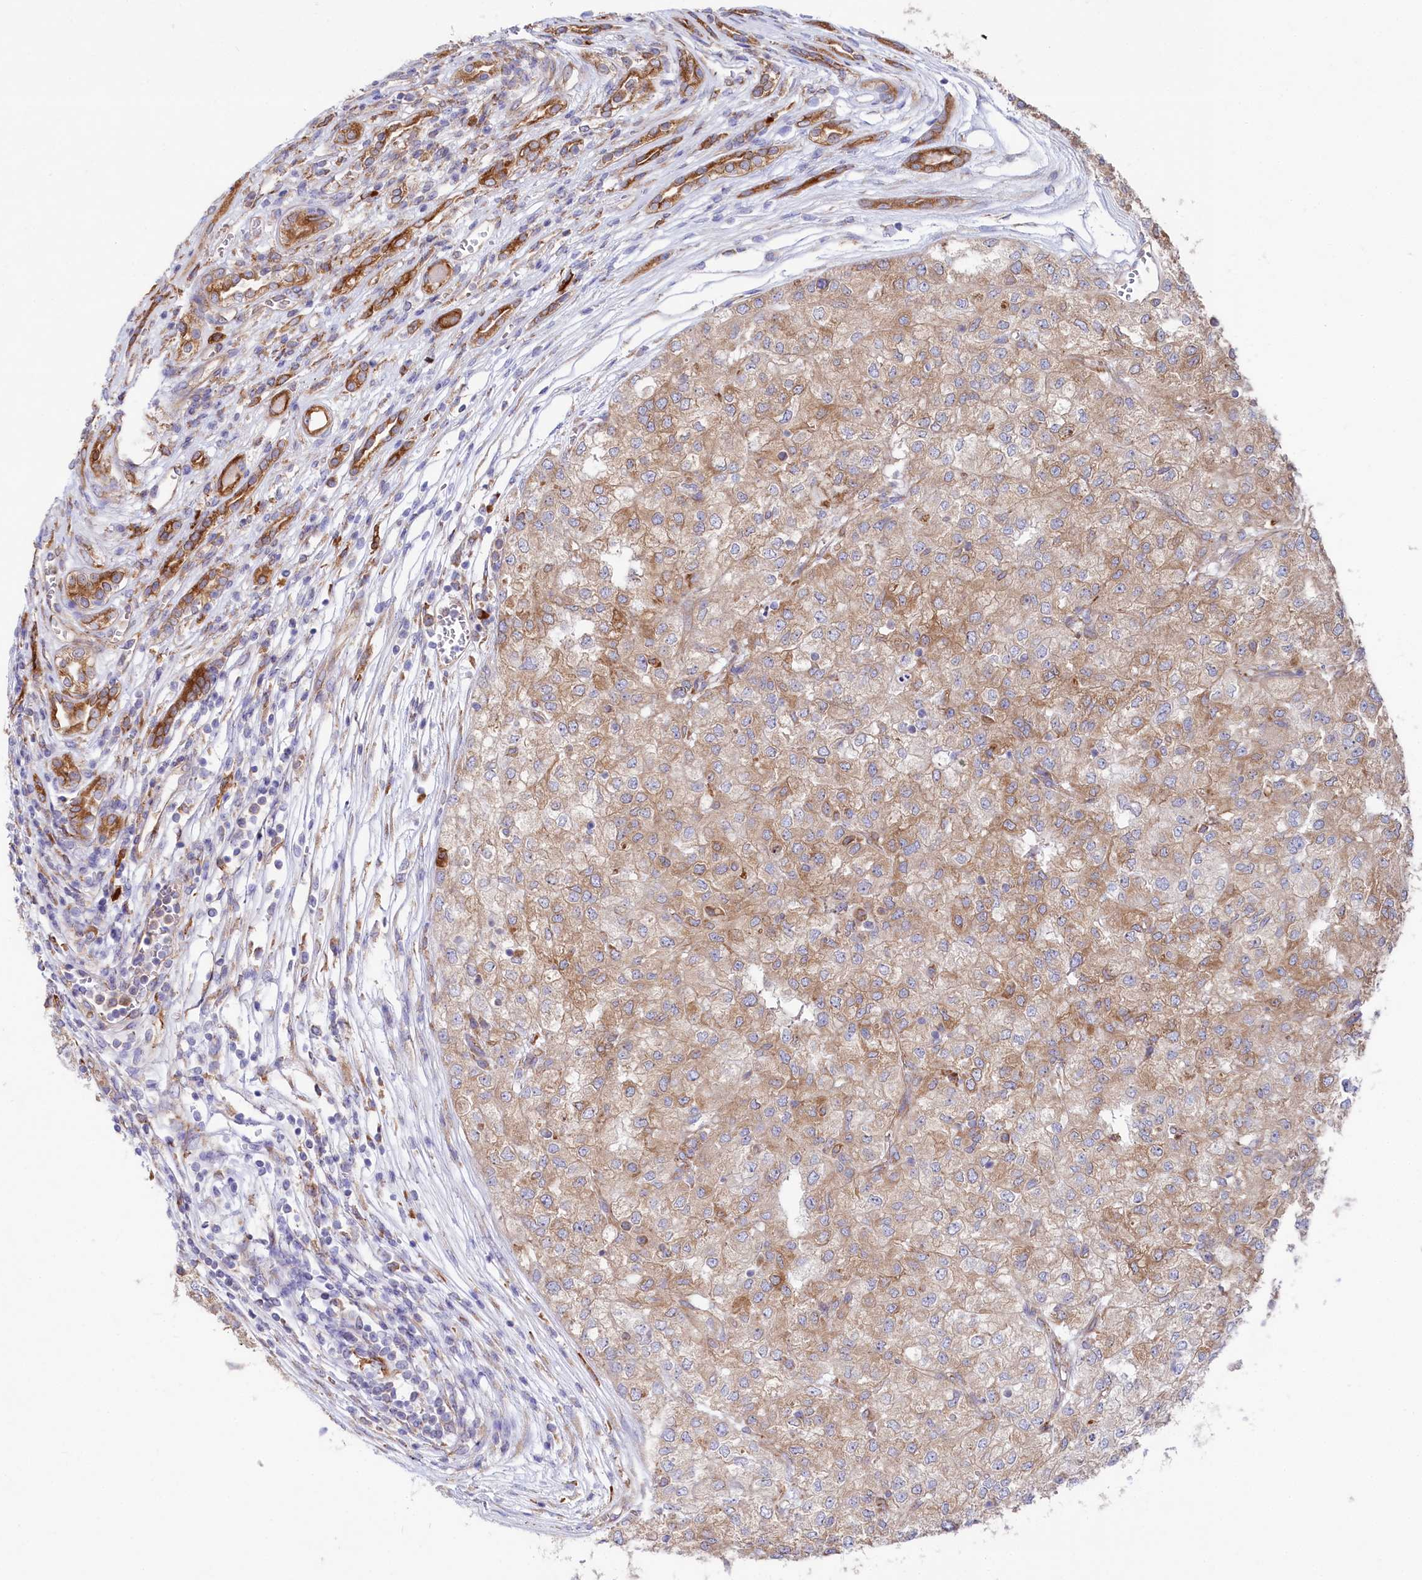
{"staining": {"intensity": "moderate", "quantity": ">75%", "location": "cytoplasmic/membranous"}, "tissue": "renal cancer", "cell_type": "Tumor cells", "image_type": "cancer", "snomed": [{"axis": "morphology", "description": "Adenocarcinoma, NOS"}, {"axis": "topography", "description": "Kidney"}], "caption": "A brown stain labels moderate cytoplasmic/membranous expression of a protein in human adenocarcinoma (renal) tumor cells. The staining was performed using DAB (3,3'-diaminobenzidine), with brown indicating positive protein expression. Nuclei are stained blue with hematoxylin.", "gene": "CHID1", "patient": {"sex": "female", "age": 54}}